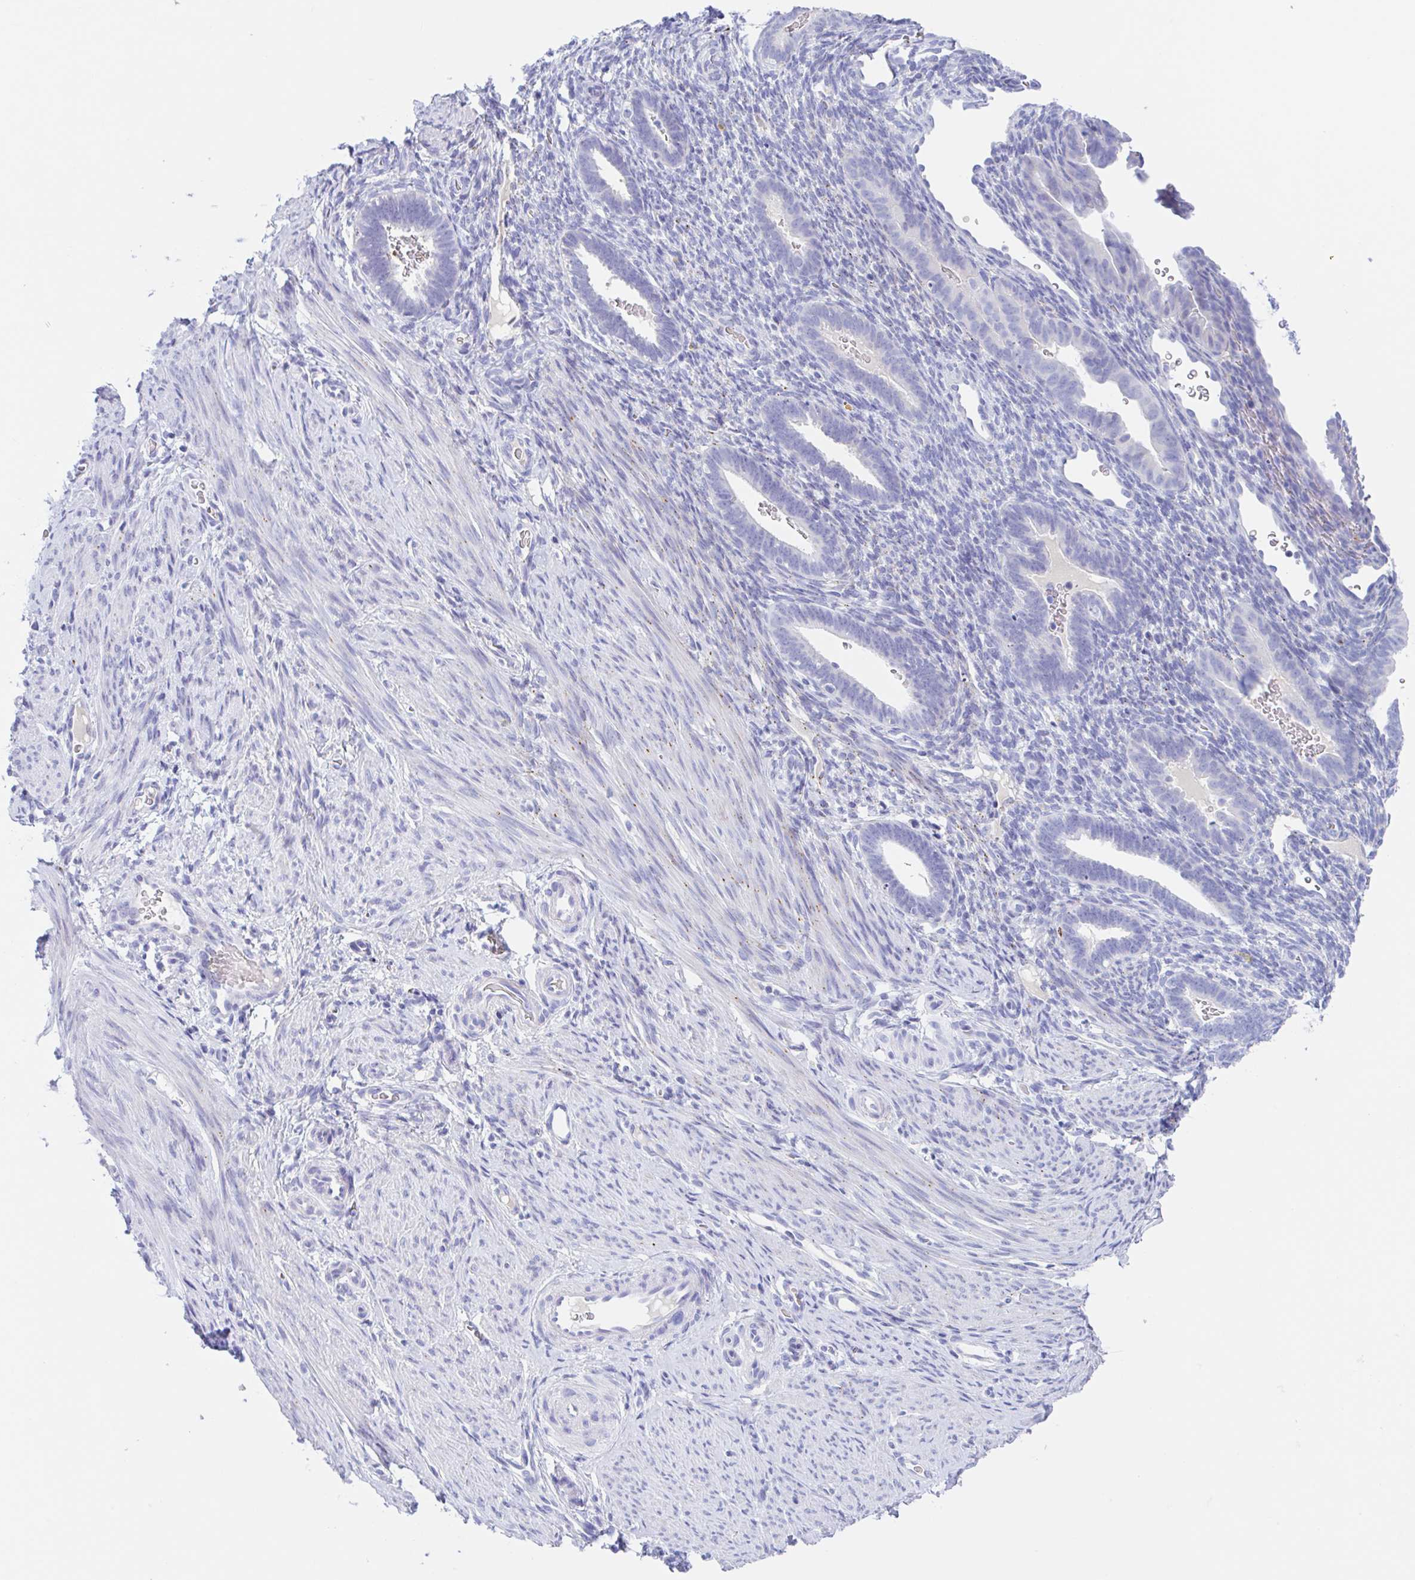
{"staining": {"intensity": "negative", "quantity": "none", "location": "none"}, "tissue": "endometrium", "cell_type": "Cells in endometrial stroma", "image_type": "normal", "snomed": [{"axis": "morphology", "description": "Normal tissue, NOS"}, {"axis": "topography", "description": "Endometrium"}], "caption": "Micrograph shows no significant protein positivity in cells in endometrial stroma of normal endometrium.", "gene": "ANKRD9", "patient": {"sex": "female", "age": 34}}